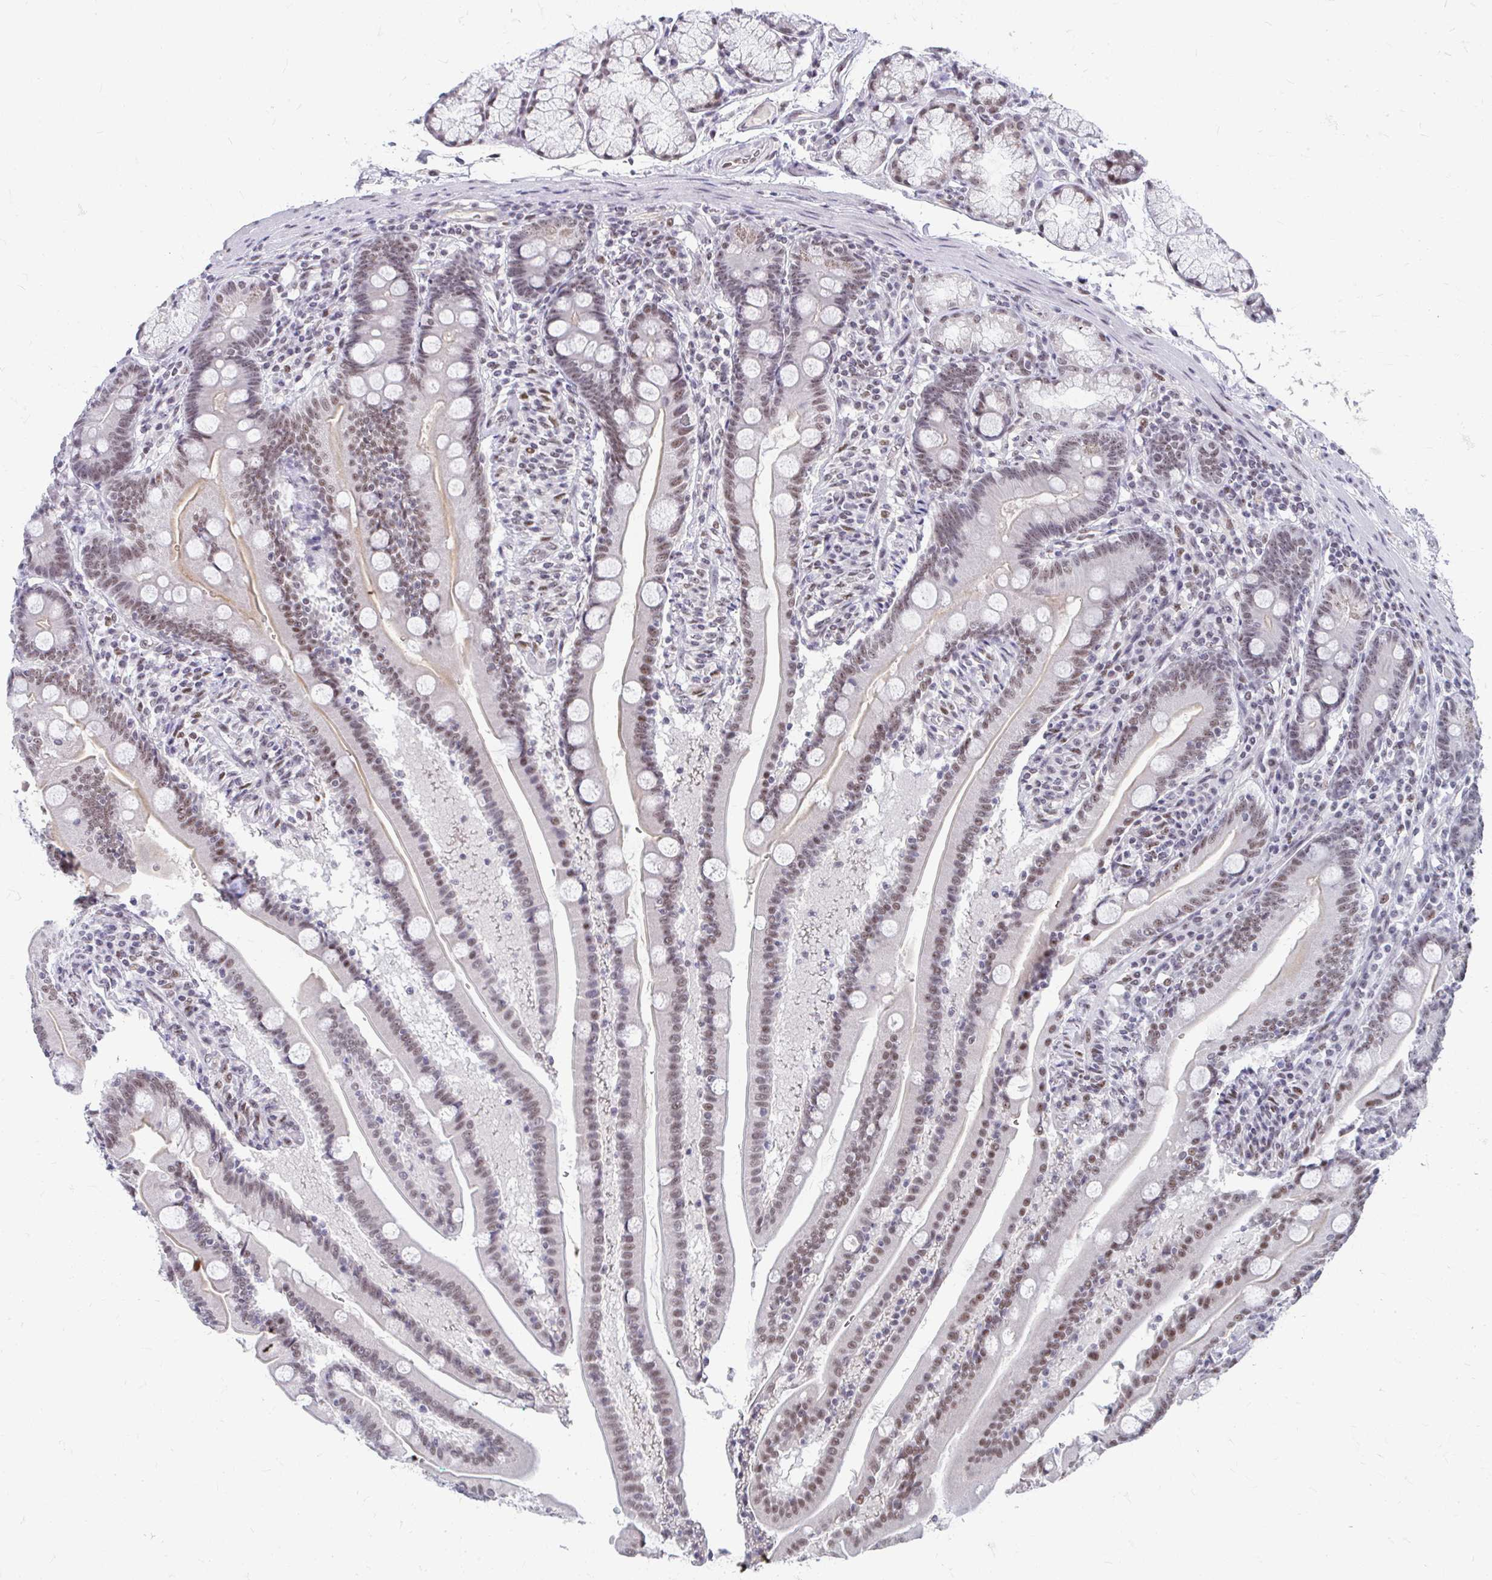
{"staining": {"intensity": "moderate", "quantity": ">75%", "location": "cytoplasmic/membranous,nuclear"}, "tissue": "duodenum", "cell_type": "Glandular cells", "image_type": "normal", "snomed": [{"axis": "morphology", "description": "Normal tissue, NOS"}, {"axis": "topography", "description": "Duodenum"}], "caption": "Benign duodenum reveals moderate cytoplasmic/membranous,nuclear expression in approximately >75% of glandular cells, visualized by immunohistochemistry.", "gene": "GTF2H1", "patient": {"sex": "female", "age": 67}}